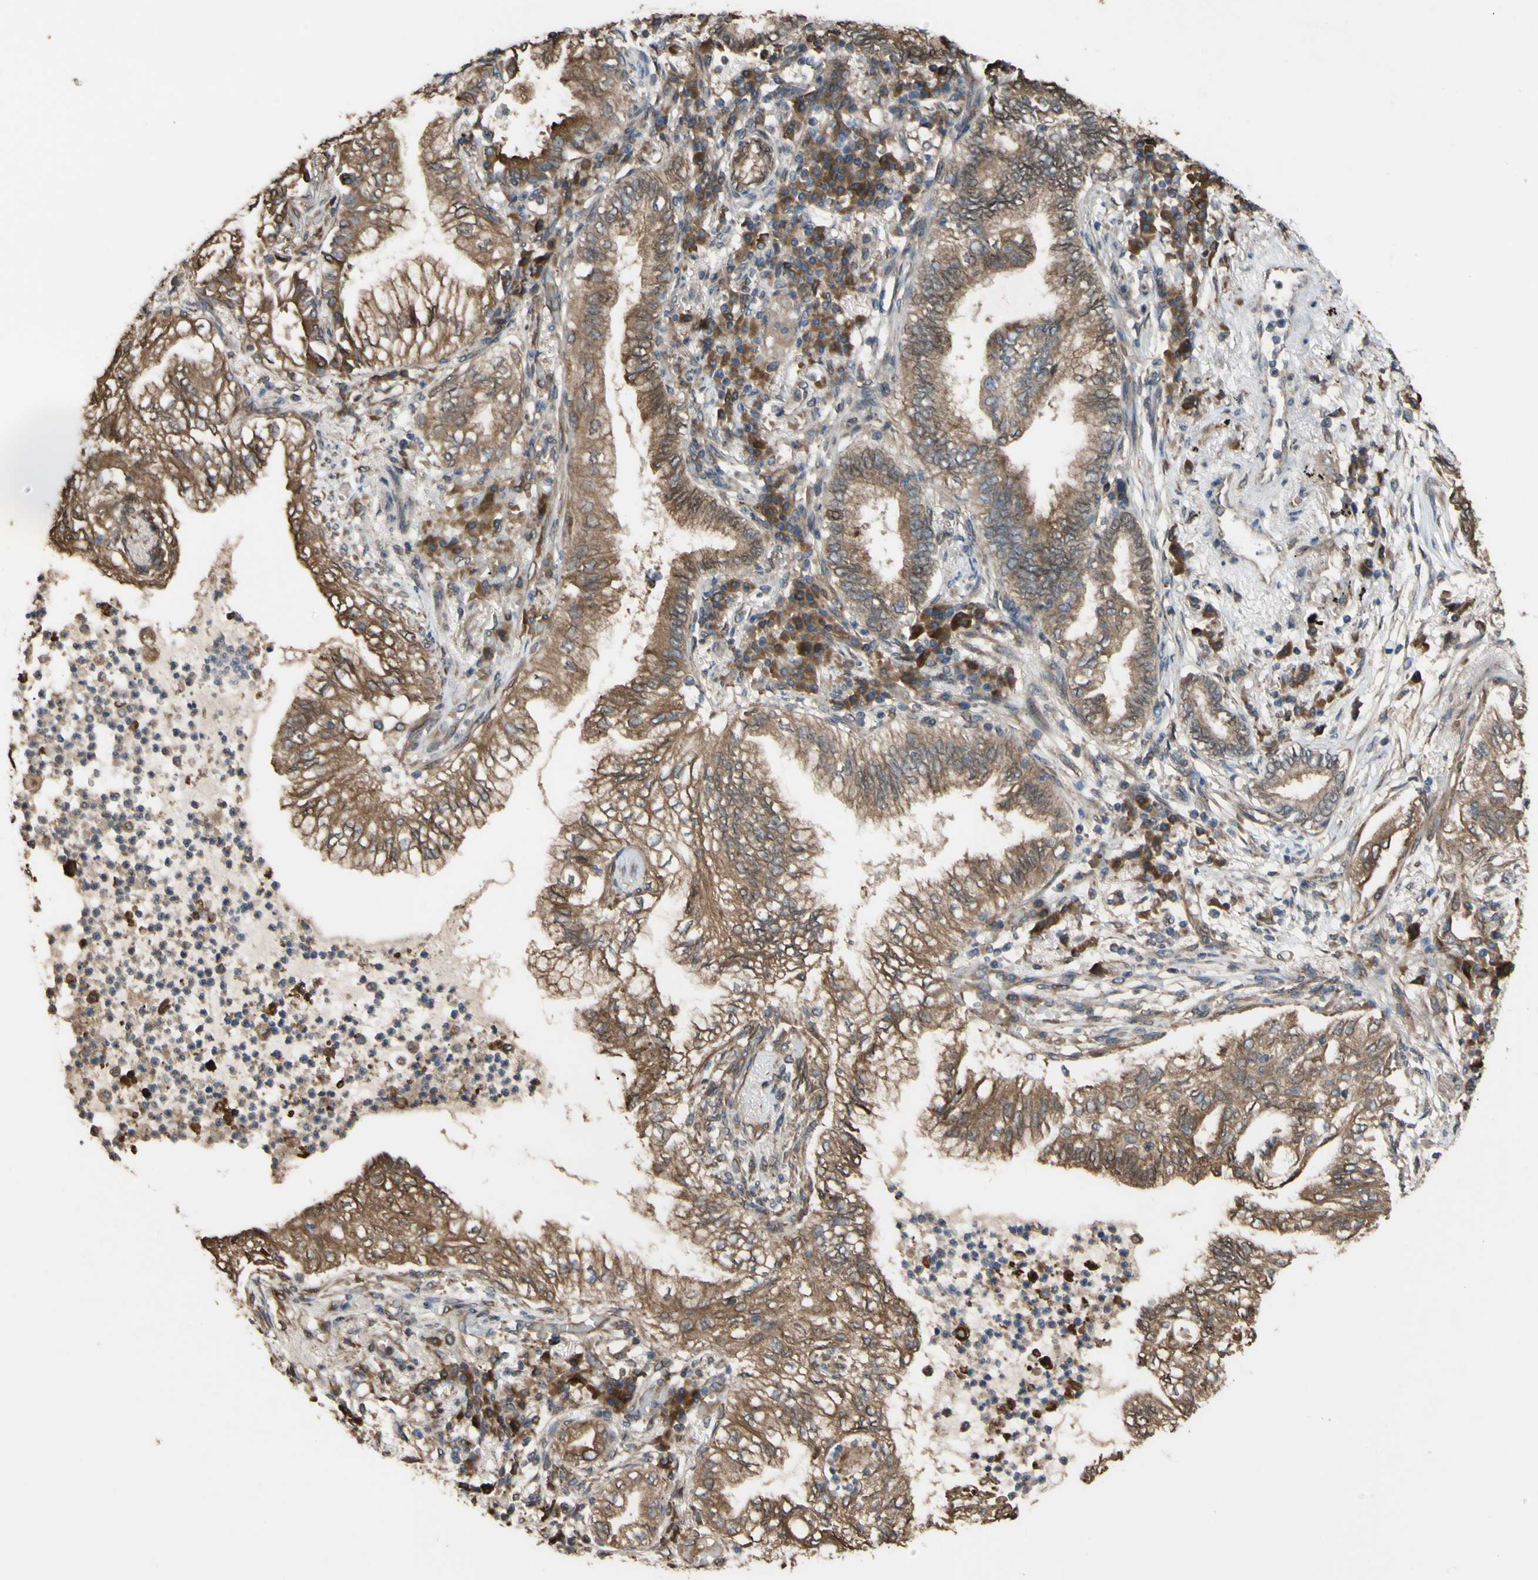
{"staining": {"intensity": "moderate", "quantity": ">75%", "location": "cytoplasmic/membranous"}, "tissue": "lung cancer", "cell_type": "Tumor cells", "image_type": "cancer", "snomed": [{"axis": "morphology", "description": "Normal tissue, NOS"}, {"axis": "morphology", "description": "Adenocarcinoma, NOS"}, {"axis": "topography", "description": "Bronchus"}, {"axis": "topography", "description": "Lung"}], "caption": "Moderate cytoplasmic/membranous positivity for a protein is appreciated in approximately >75% of tumor cells of lung adenocarcinoma using IHC.", "gene": "NECTIN3", "patient": {"sex": "female", "age": 70}}